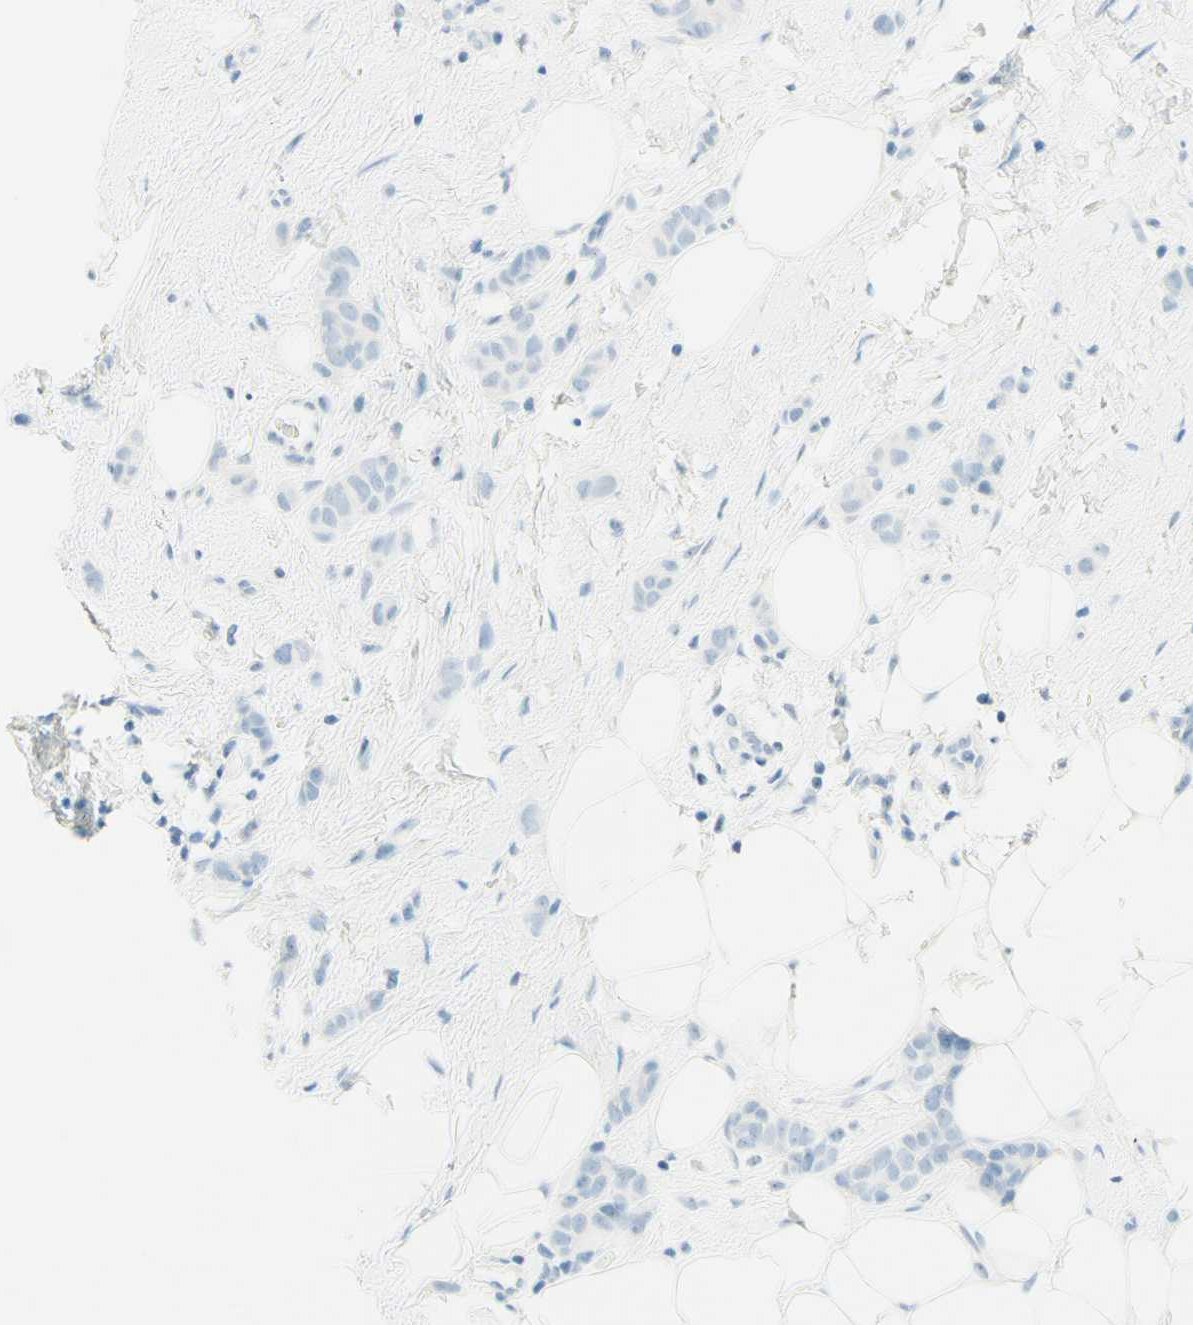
{"staining": {"intensity": "negative", "quantity": "none", "location": "none"}, "tissue": "breast cancer", "cell_type": "Tumor cells", "image_type": "cancer", "snomed": [{"axis": "morphology", "description": "Lobular carcinoma"}, {"axis": "topography", "description": "Skin"}, {"axis": "topography", "description": "Breast"}], "caption": "High magnification brightfield microscopy of breast cancer stained with DAB (brown) and counterstained with hematoxylin (blue): tumor cells show no significant staining. (IHC, brightfield microscopy, high magnification).", "gene": "FMR1NB", "patient": {"sex": "female", "age": 46}}